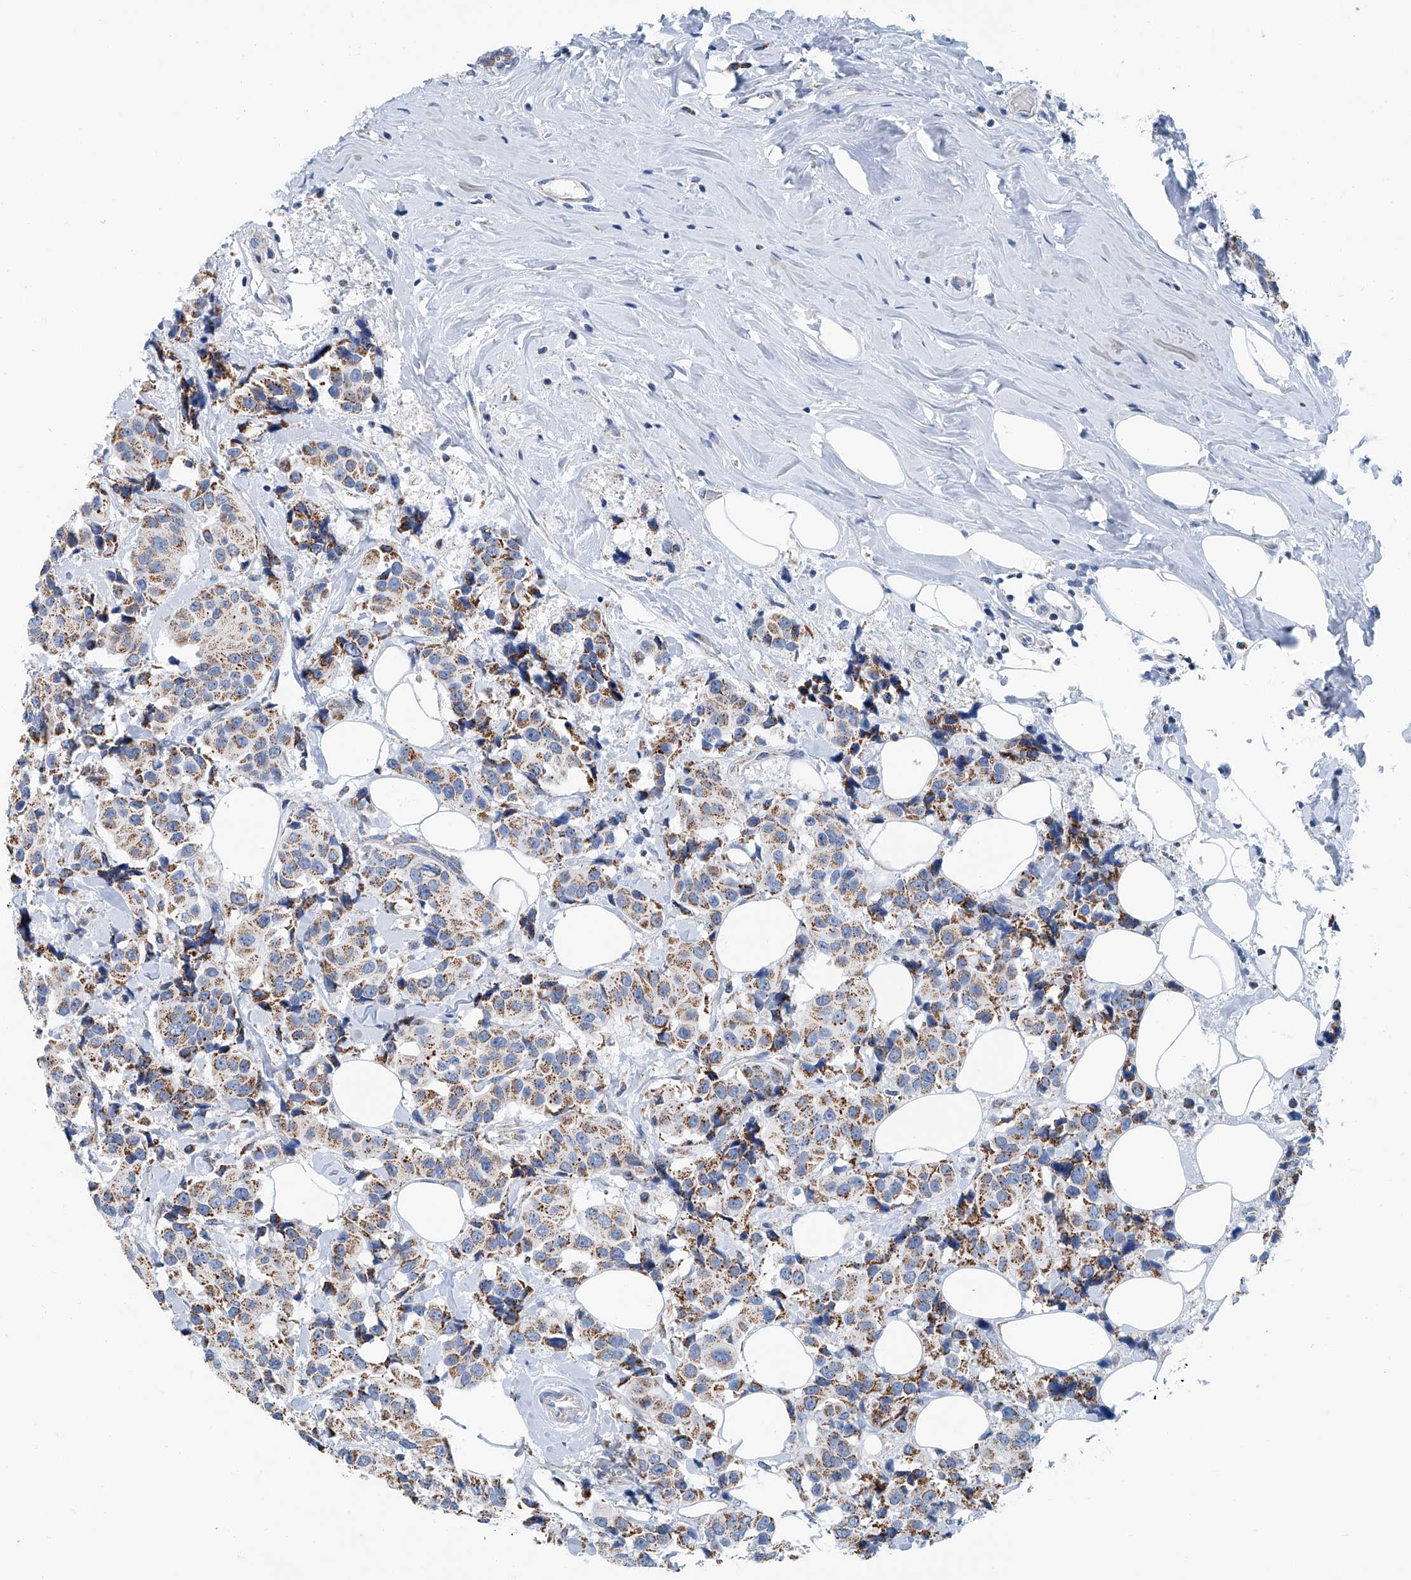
{"staining": {"intensity": "moderate", "quantity": ">75%", "location": "cytoplasmic/membranous"}, "tissue": "breast cancer", "cell_type": "Tumor cells", "image_type": "cancer", "snomed": [{"axis": "morphology", "description": "Normal tissue, NOS"}, {"axis": "morphology", "description": "Duct carcinoma"}, {"axis": "topography", "description": "Breast"}], "caption": "The histopathology image displays a brown stain indicating the presence of a protein in the cytoplasmic/membranous of tumor cells in infiltrating ductal carcinoma (breast).", "gene": "MT-ND1", "patient": {"sex": "female", "age": 39}}